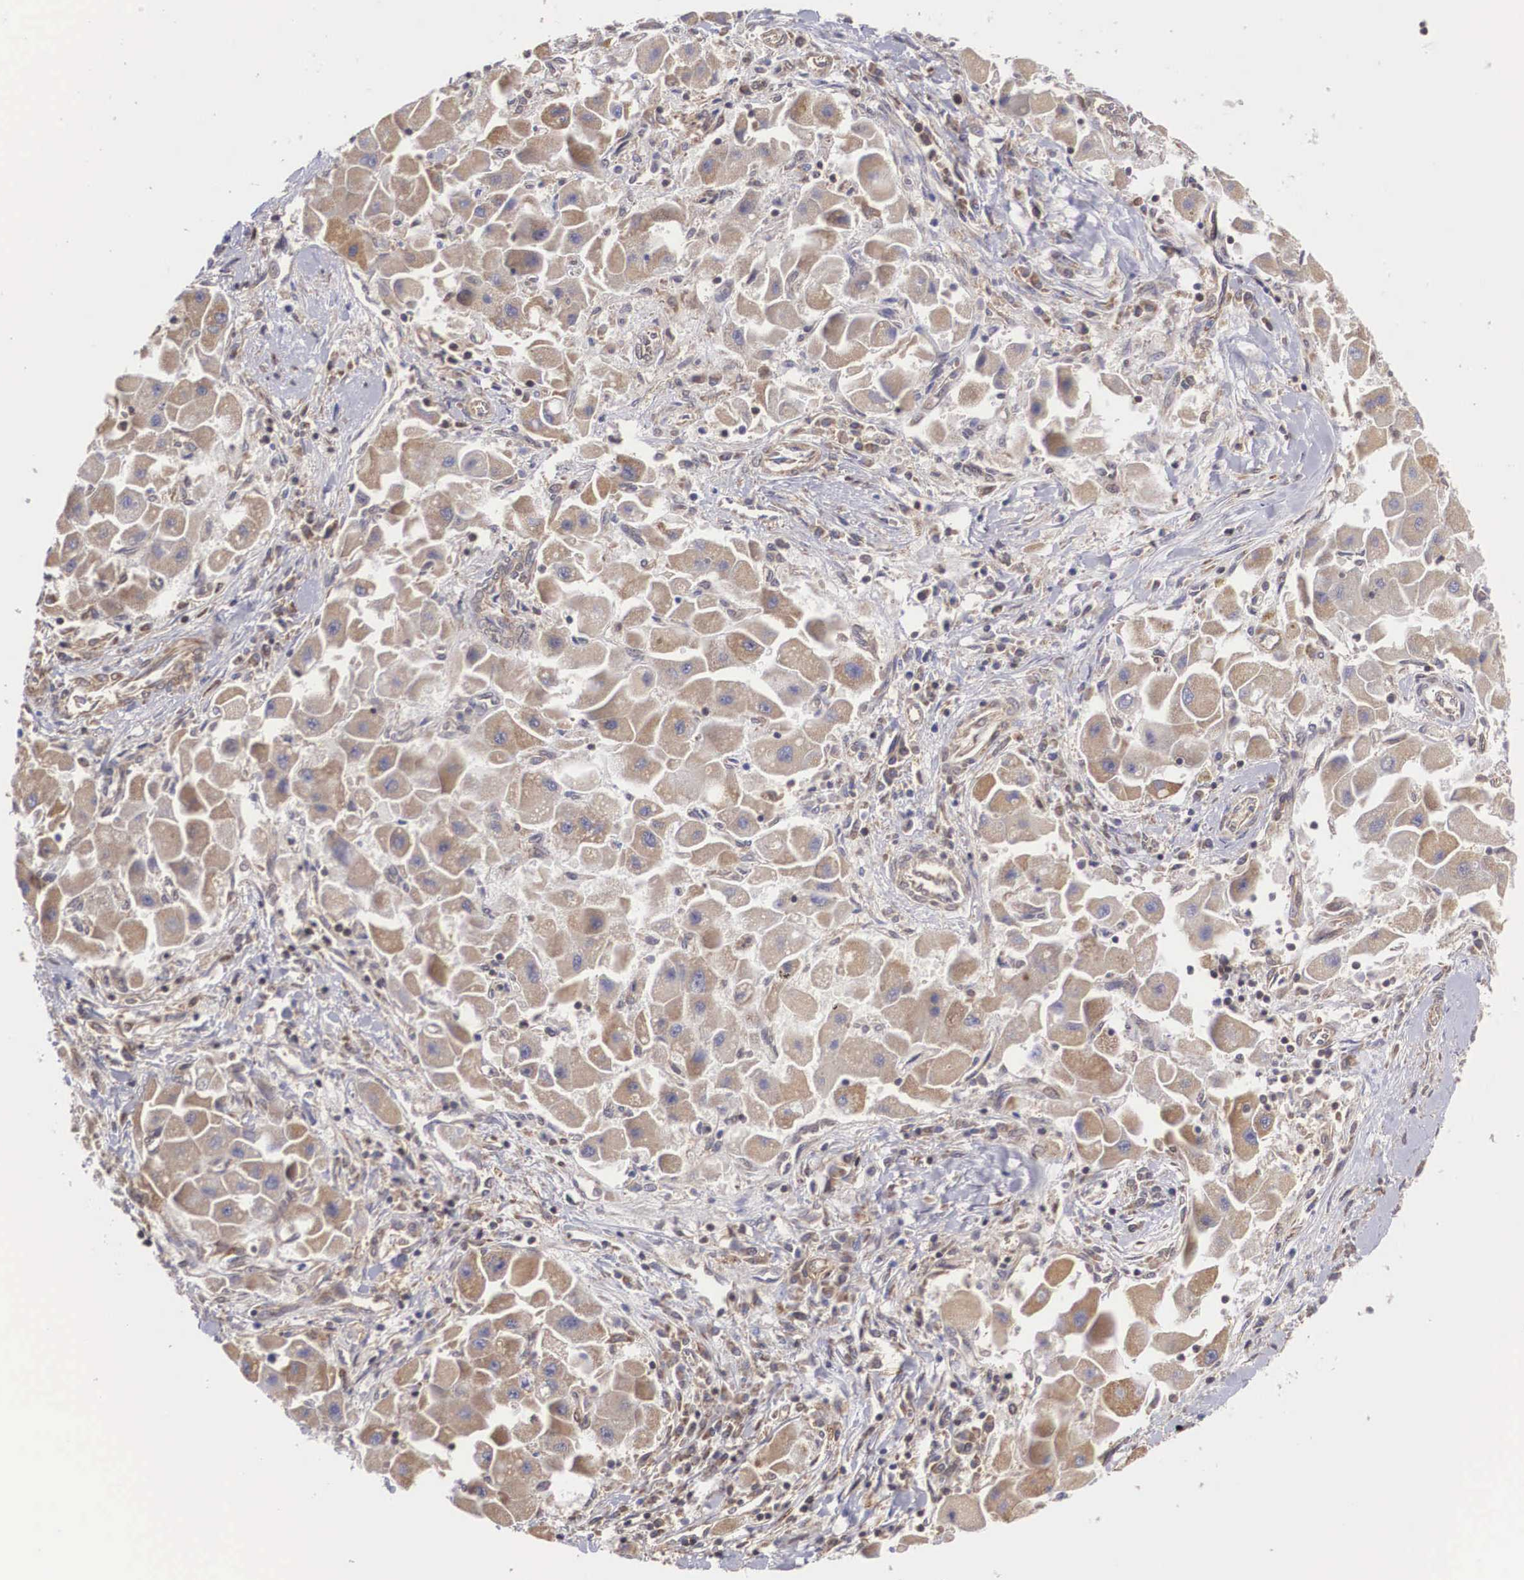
{"staining": {"intensity": "weak", "quantity": ">75%", "location": "cytoplasmic/membranous"}, "tissue": "liver cancer", "cell_type": "Tumor cells", "image_type": "cancer", "snomed": [{"axis": "morphology", "description": "Carcinoma, Hepatocellular, NOS"}, {"axis": "topography", "description": "Liver"}], "caption": "This is a histology image of IHC staining of liver cancer, which shows weak positivity in the cytoplasmic/membranous of tumor cells.", "gene": "DHRS1", "patient": {"sex": "male", "age": 24}}